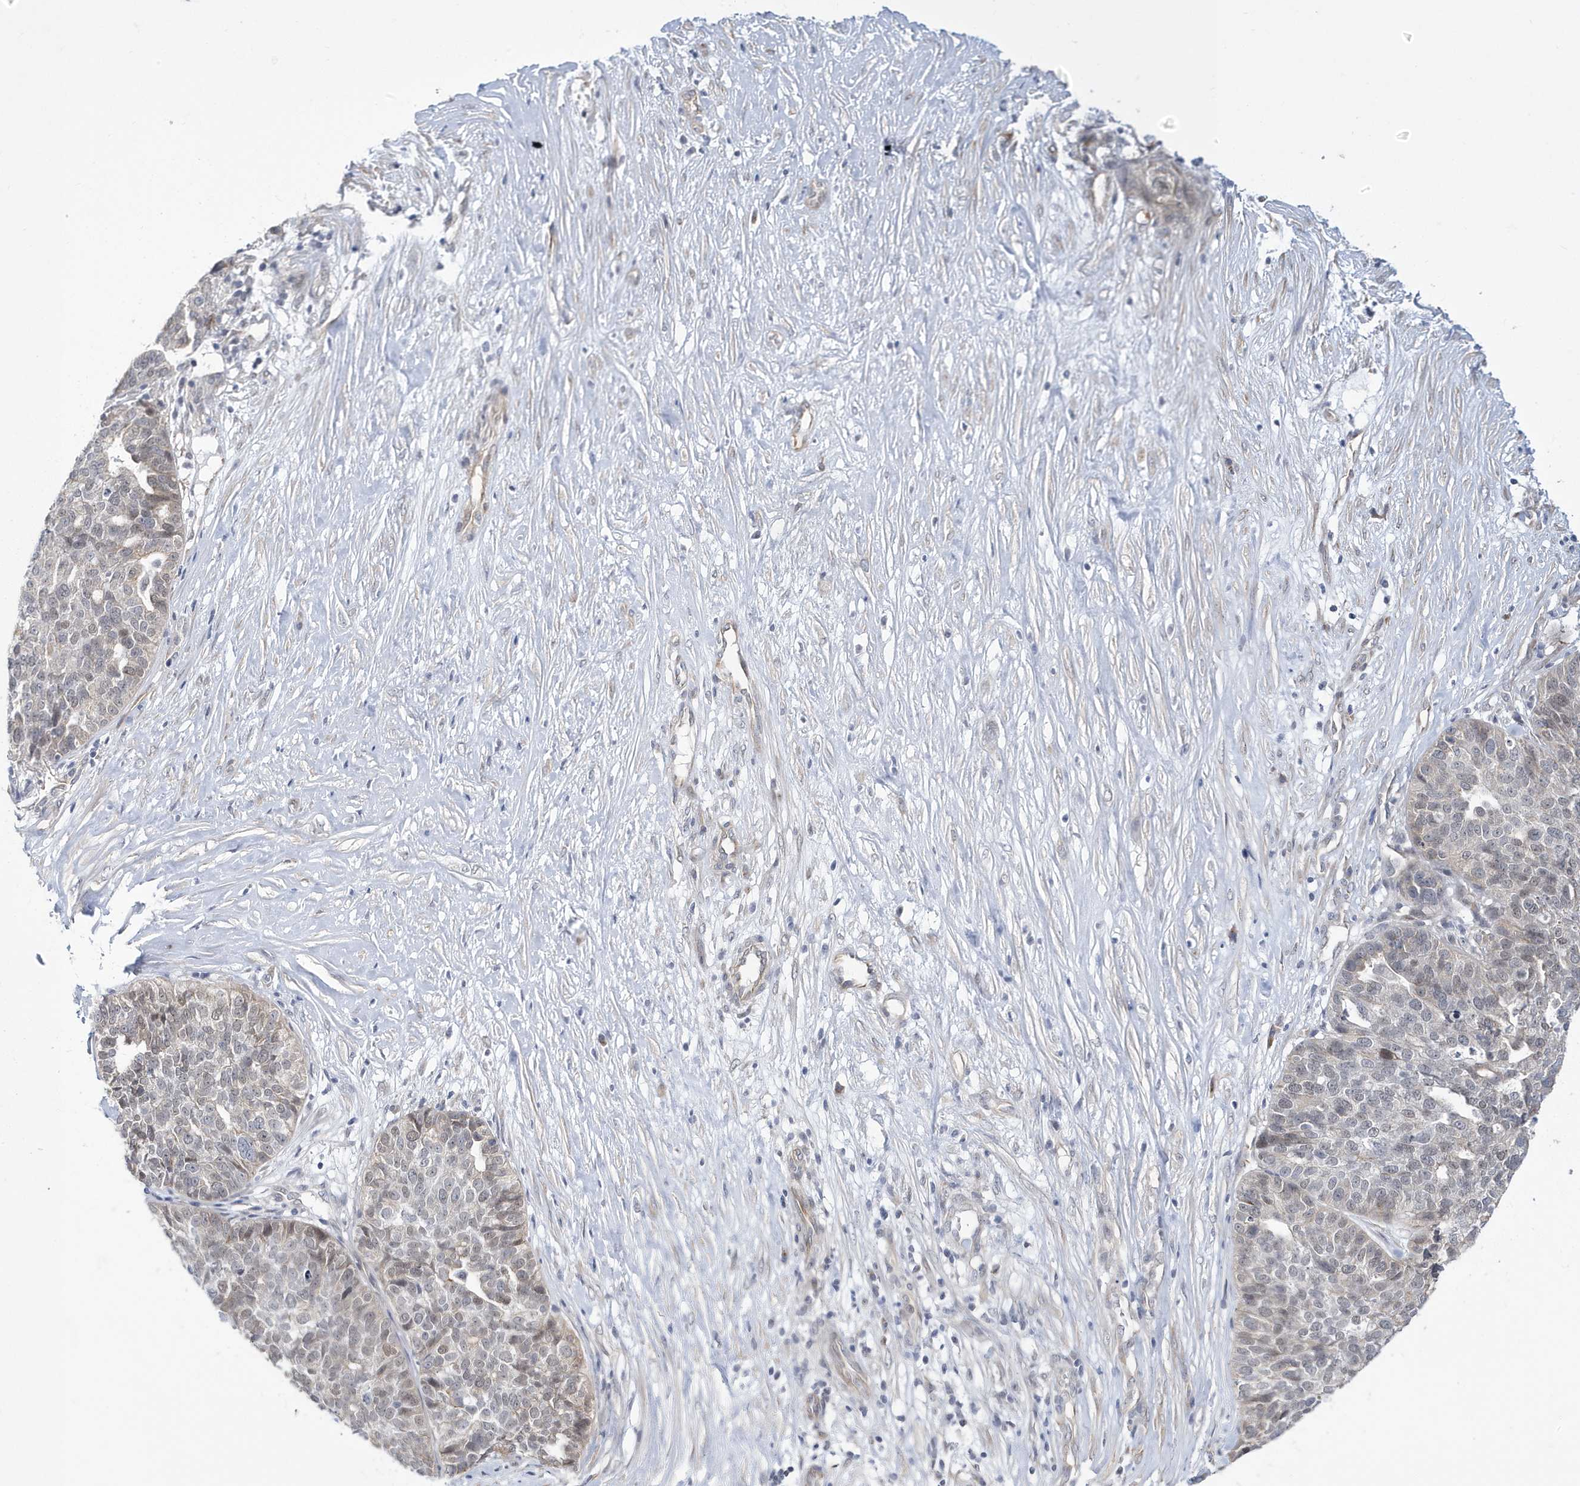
{"staining": {"intensity": "weak", "quantity": "<25%", "location": "nuclear"}, "tissue": "ovarian cancer", "cell_type": "Tumor cells", "image_type": "cancer", "snomed": [{"axis": "morphology", "description": "Cystadenocarcinoma, serous, NOS"}, {"axis": "topography", "description": "Ovary"}], "caption": "DAB (3,3'-diaminobenzidine) immunohistochemical staining of serous cystadenocarcinoma (ovarian) reveals no significant staining in tumor cells. The staining is performed using DAB brown chromogen with nuclei counter-stained in using hematoxylin.", "gene": "ZNF654", "patient": {"sex": "female", "age": 59}}